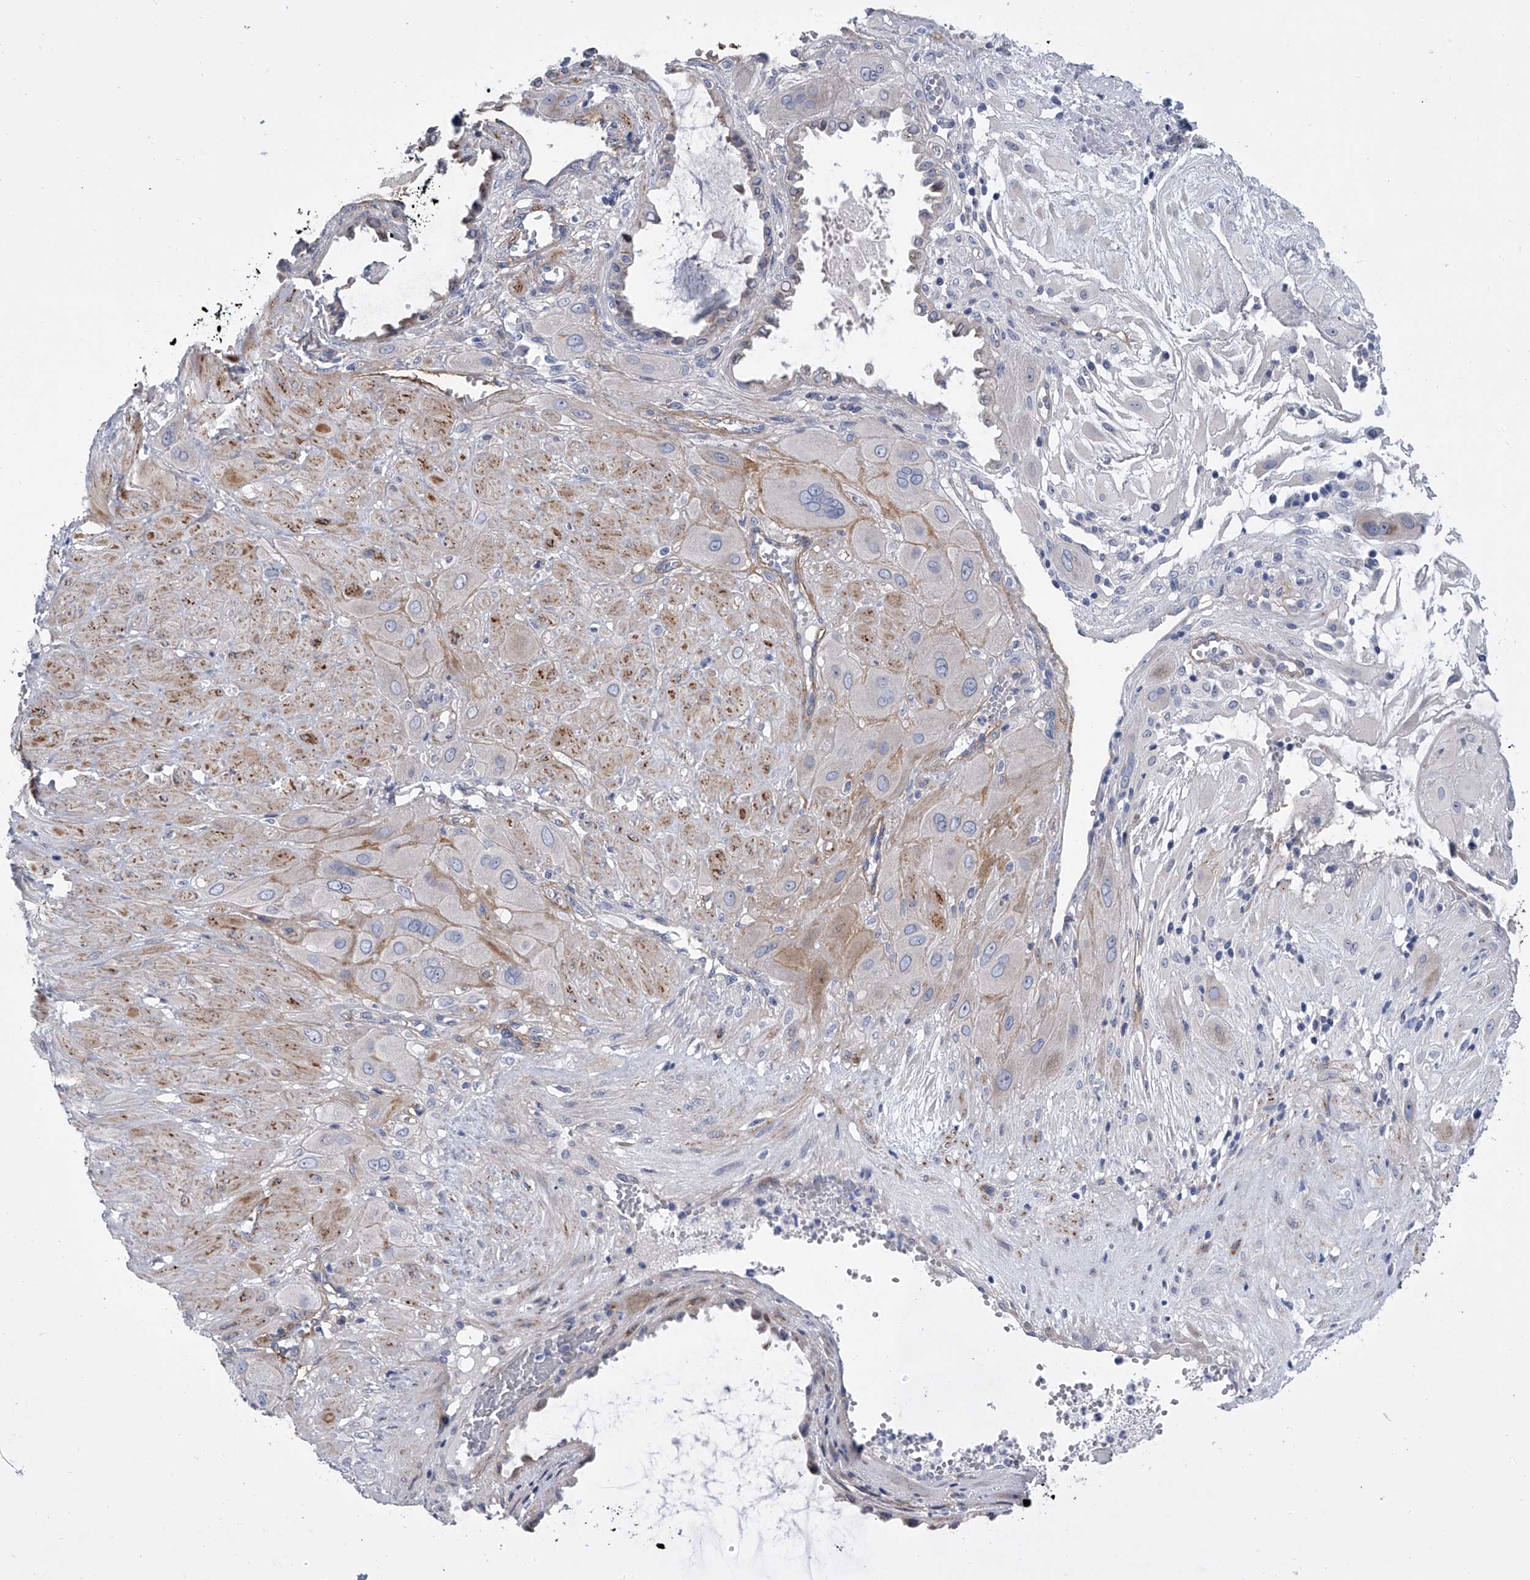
{"staining": {"intensity": "negative", "quantity": "none", "location": "none"}, "tissue": "cervical cancer", "cell_type": "Tumor cells", "image_type": "cancer", "snomed": [{"axis": "morphology", "description": "Squamous cell carcinoma, NOS"}, {"axis": "topography", "description": "Cervix"}], "caption": "This is an immunohistochemistry (IHC) micrograph of human cervical squamous cell carcinoma. There is no positivity in tumor cells.", "gene": "ALG14", "patient": {"sex": "female", "age": 34}}